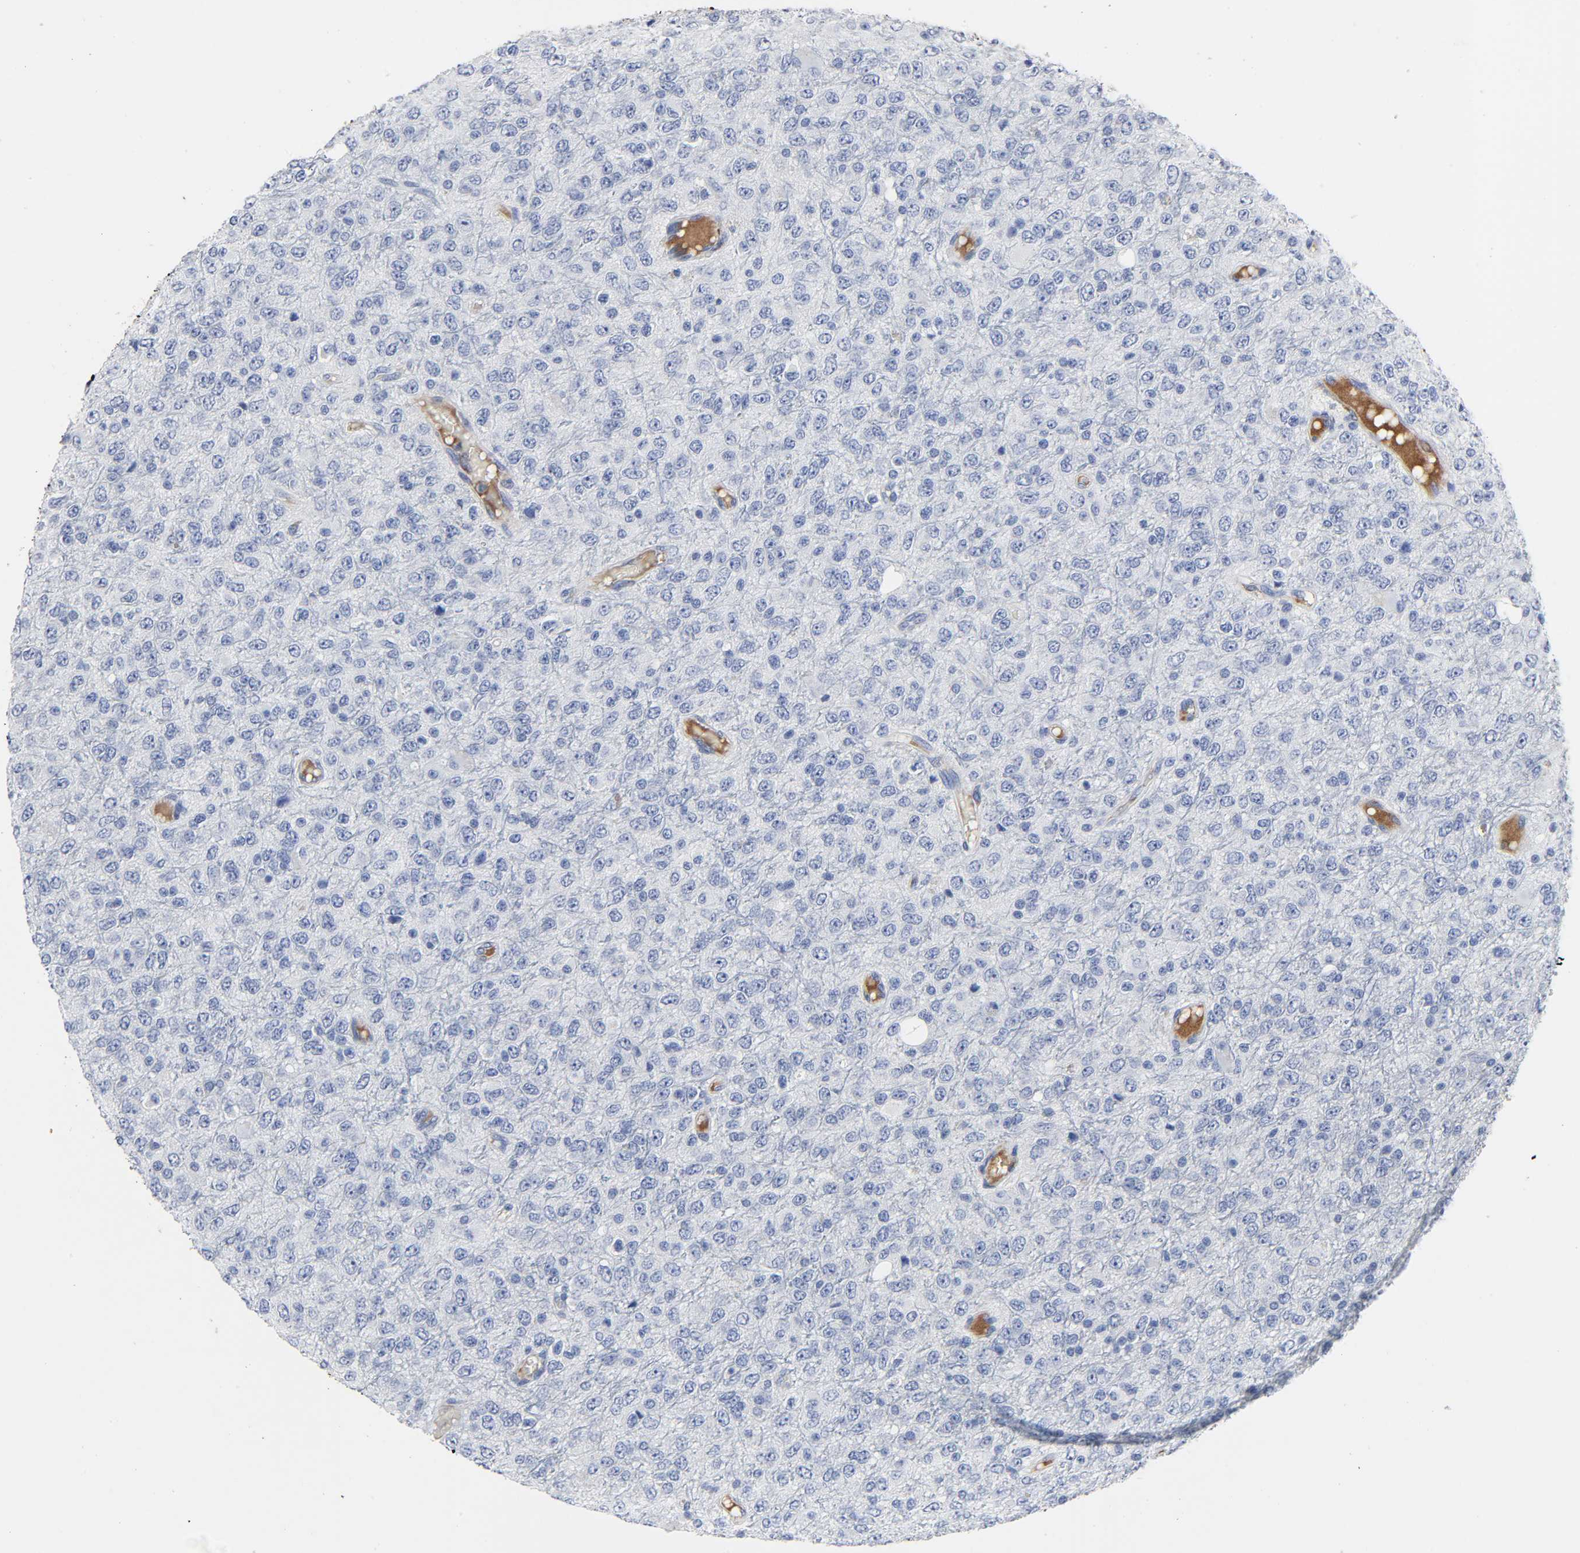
{"staining": {"intensity": "negative", "quantity": "none", "location": "none"}, "tissue": "glioma", "cell_type": "Tumor cells", "image_type": "cancer", "snomed": [{"axis": "morphology", "description": "Glioma, malignant, High grade"}, {"axis": "topography", "description": "pancreas cauda"}], "caption": "The histopathology image shows no staining of tumor cells in glioma.", "gene": "FBLN1", "patient": {"sex": "male", "age": 60}}